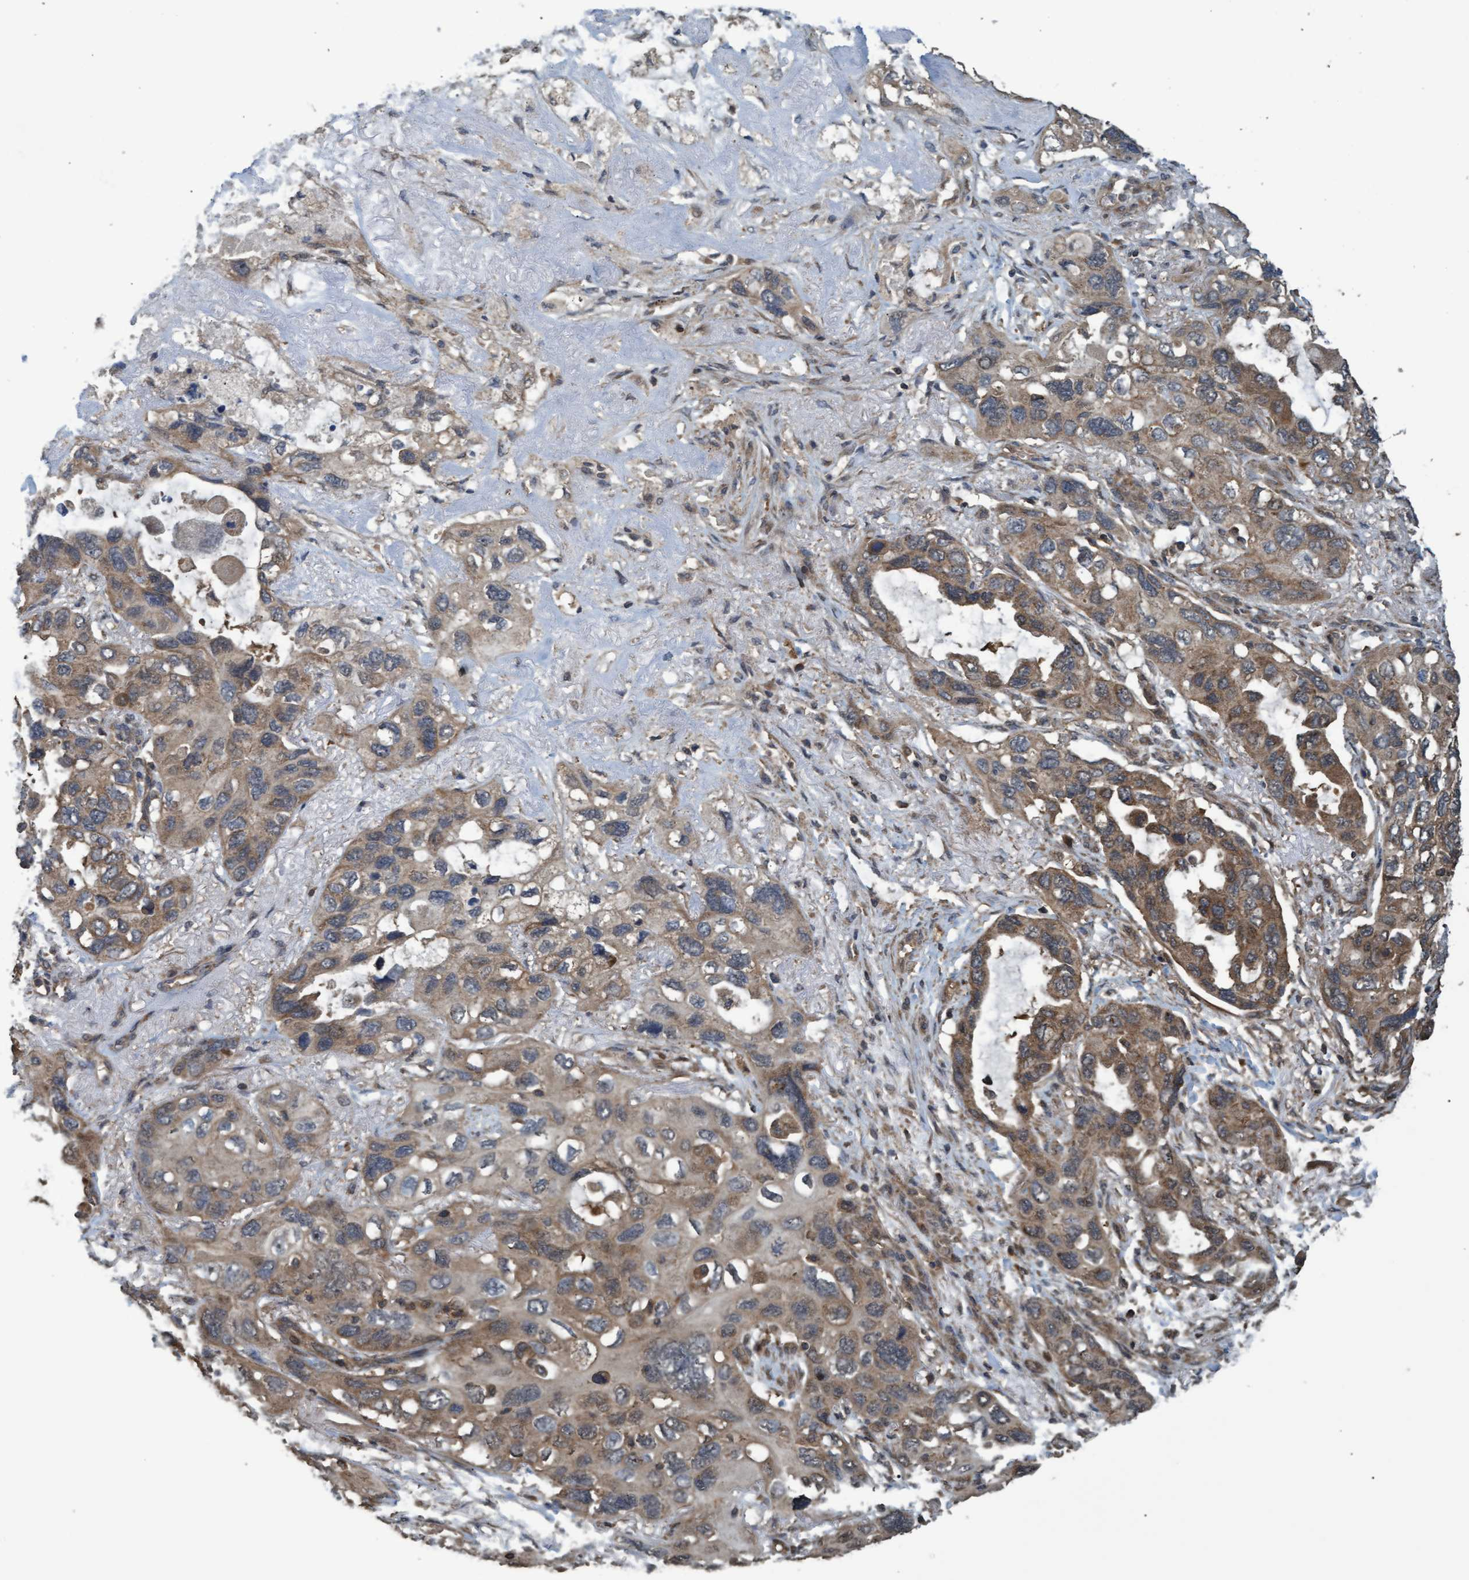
{"staining": {"intensity": "moderate", "quantity": ">75%", "location": "cytoplasmic/membranous"}, "tissue": "lung cancer", "cell_type": "Tumor cells", "image_type": "cancer", "snomed": [{"axis": "morphology", "description": "Squamous cell carcinoma, NOS"}, {"axis": "topography", "description": "Lung"}], "caption": "Lung cancer (squamous cell carcinoma) tissue displays moderate cytoplasmic/membranous positivity in about >75% of tumor cells, visualized by immunohistochemistry.", "gene": "GGT6", "patient": {"sex": "female", "age": 73}}